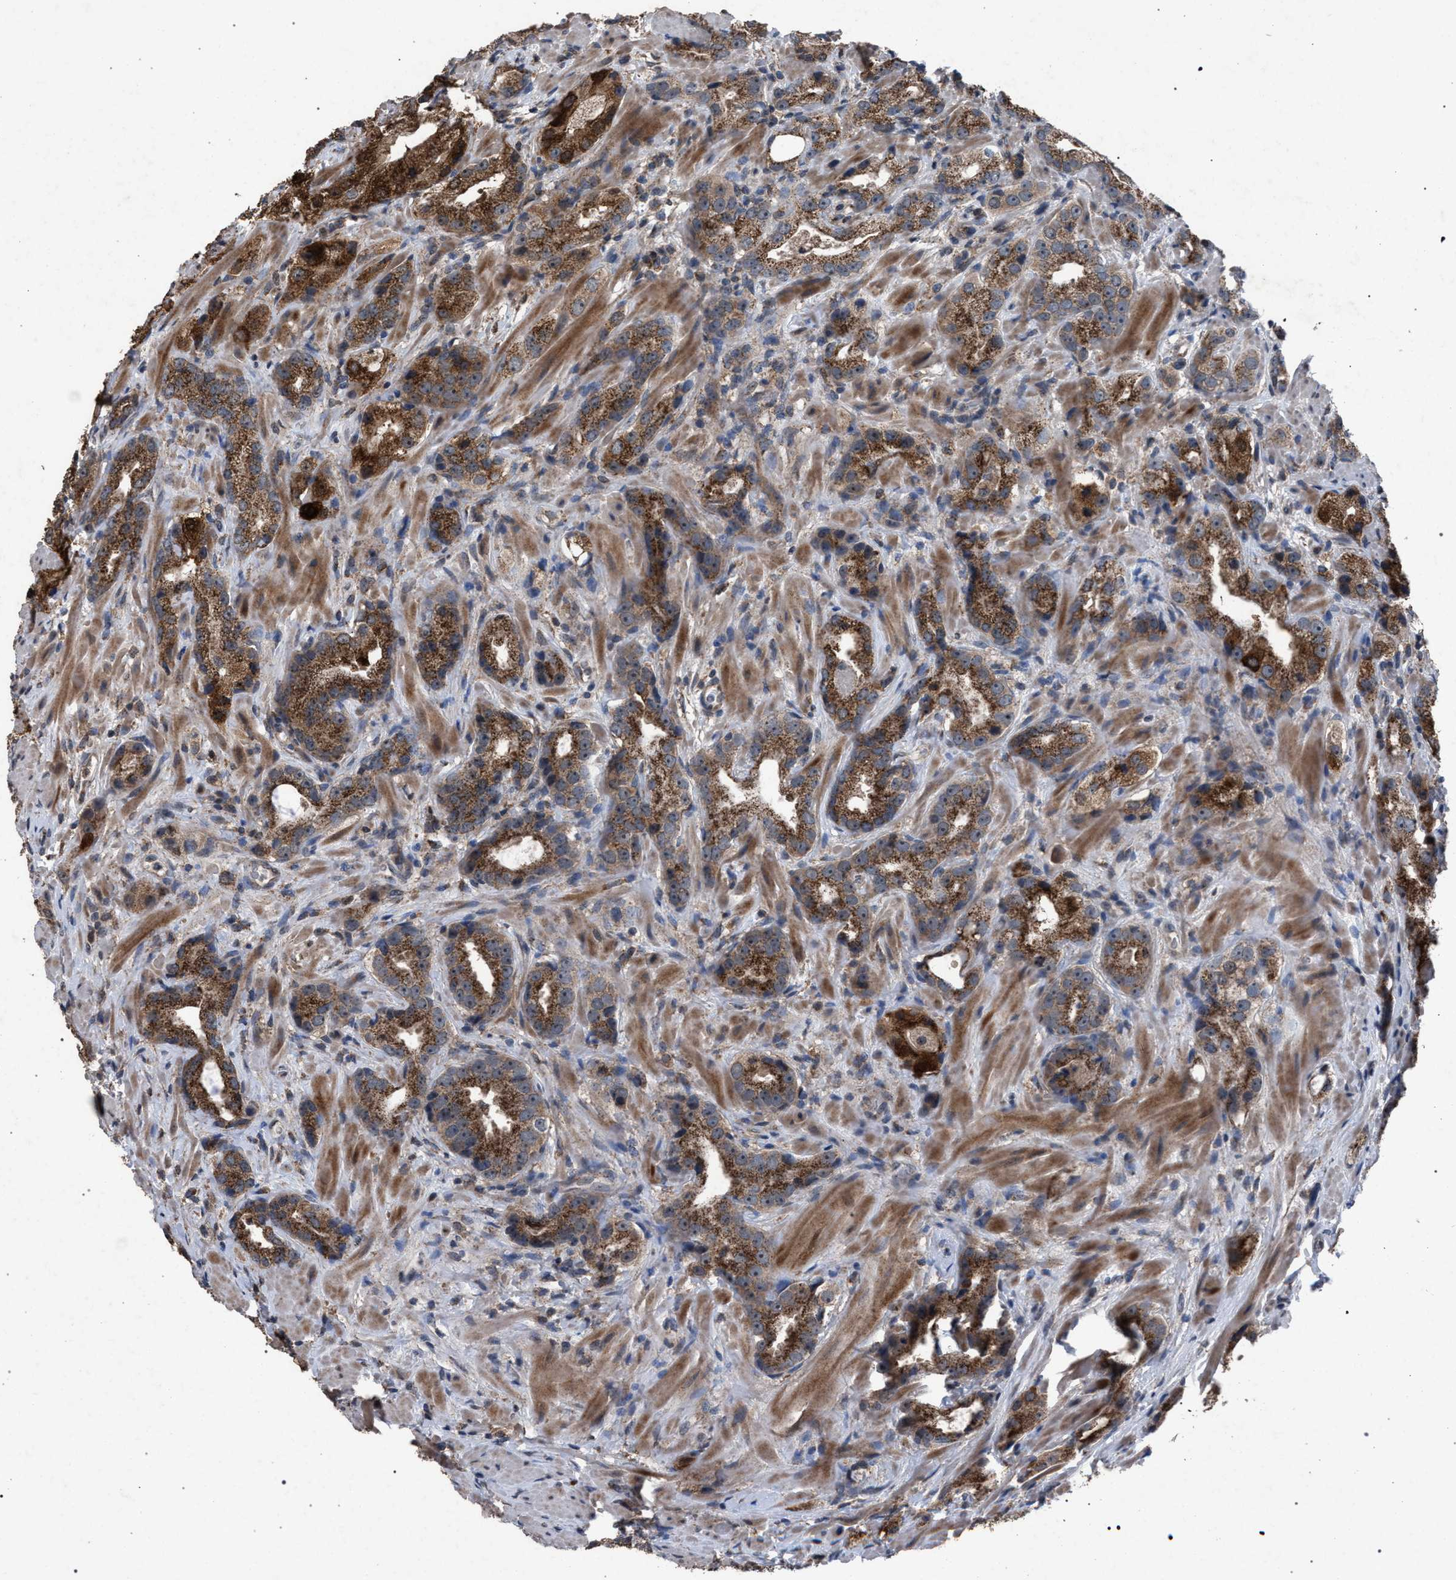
{"staining": {"intensity": "strong", "quantity": ">75%", "location": "cytoplasmic/membranous,nuclear"}, "tissue": "prostate cancer", "cell_type": "Tumor cells", "image_type": "cancer", "snomed": [{"axis": "morphology", "description": "Adenocarcinoma, High grade"}, {"axis": "topography", "description": "Prostate"}], "caption": "Immunohistochemistry (IHC) histopathology image of human prostate cancer stained for a protein (brown), which demonstrates high levels of strong cytoplasmic/membranous and nuclear positivity in approximately >75% of tumor cells.", "gene": "HSD17B4", "patient": {"sex": "male", "age": 63}}